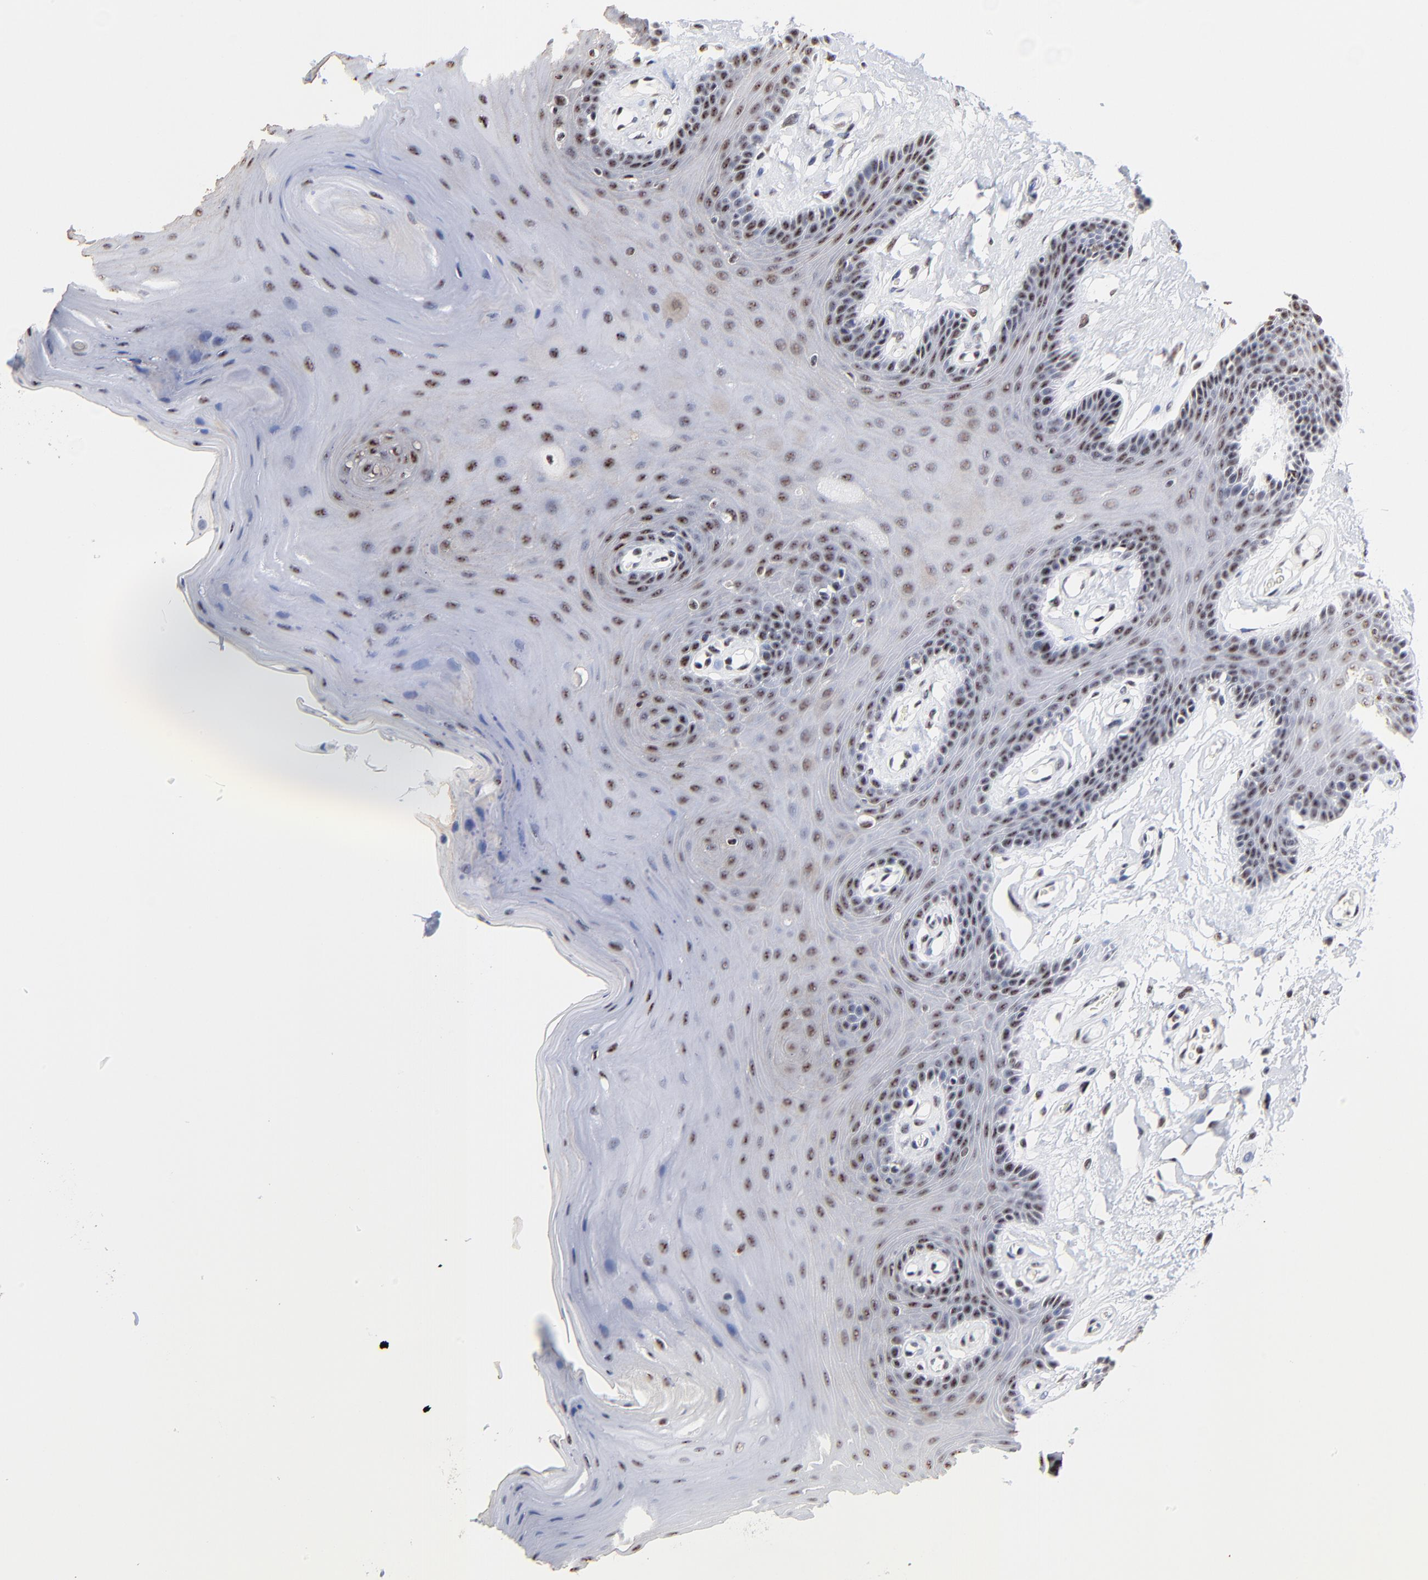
{"staining": {"intensity": "moderate", "quantity": "25%-75%", "location": "nuclear"}, "tissue": "oral mucosa", "cell_type": "Squamous epithelial cells", "image_type": "normal", "snomed": [{"axis": "morphology", "description": "Normal tissue, NOS"}, {"axis": "morphology", "description": "Squamous cell carcinoma, NOS"}, {"axis": "topography", "description": "Skeletal muscle"}, {"axis": "topography", "description": "Oral tissue"}, {"axis": "topography", "description": "Head-Neck"}], "caption": "Oral mucosa stained with DAB immunohistochemistry (IHC) reveals medium levels of moderate nuclear staining in about 25%-75% of squamous epithelial cells. Immunohistochemistry (ihc) stains the protein in brown and the nuclei are stained blue.", "gene": "MBD4", "patient": {"sex": "male", "age": 71}}